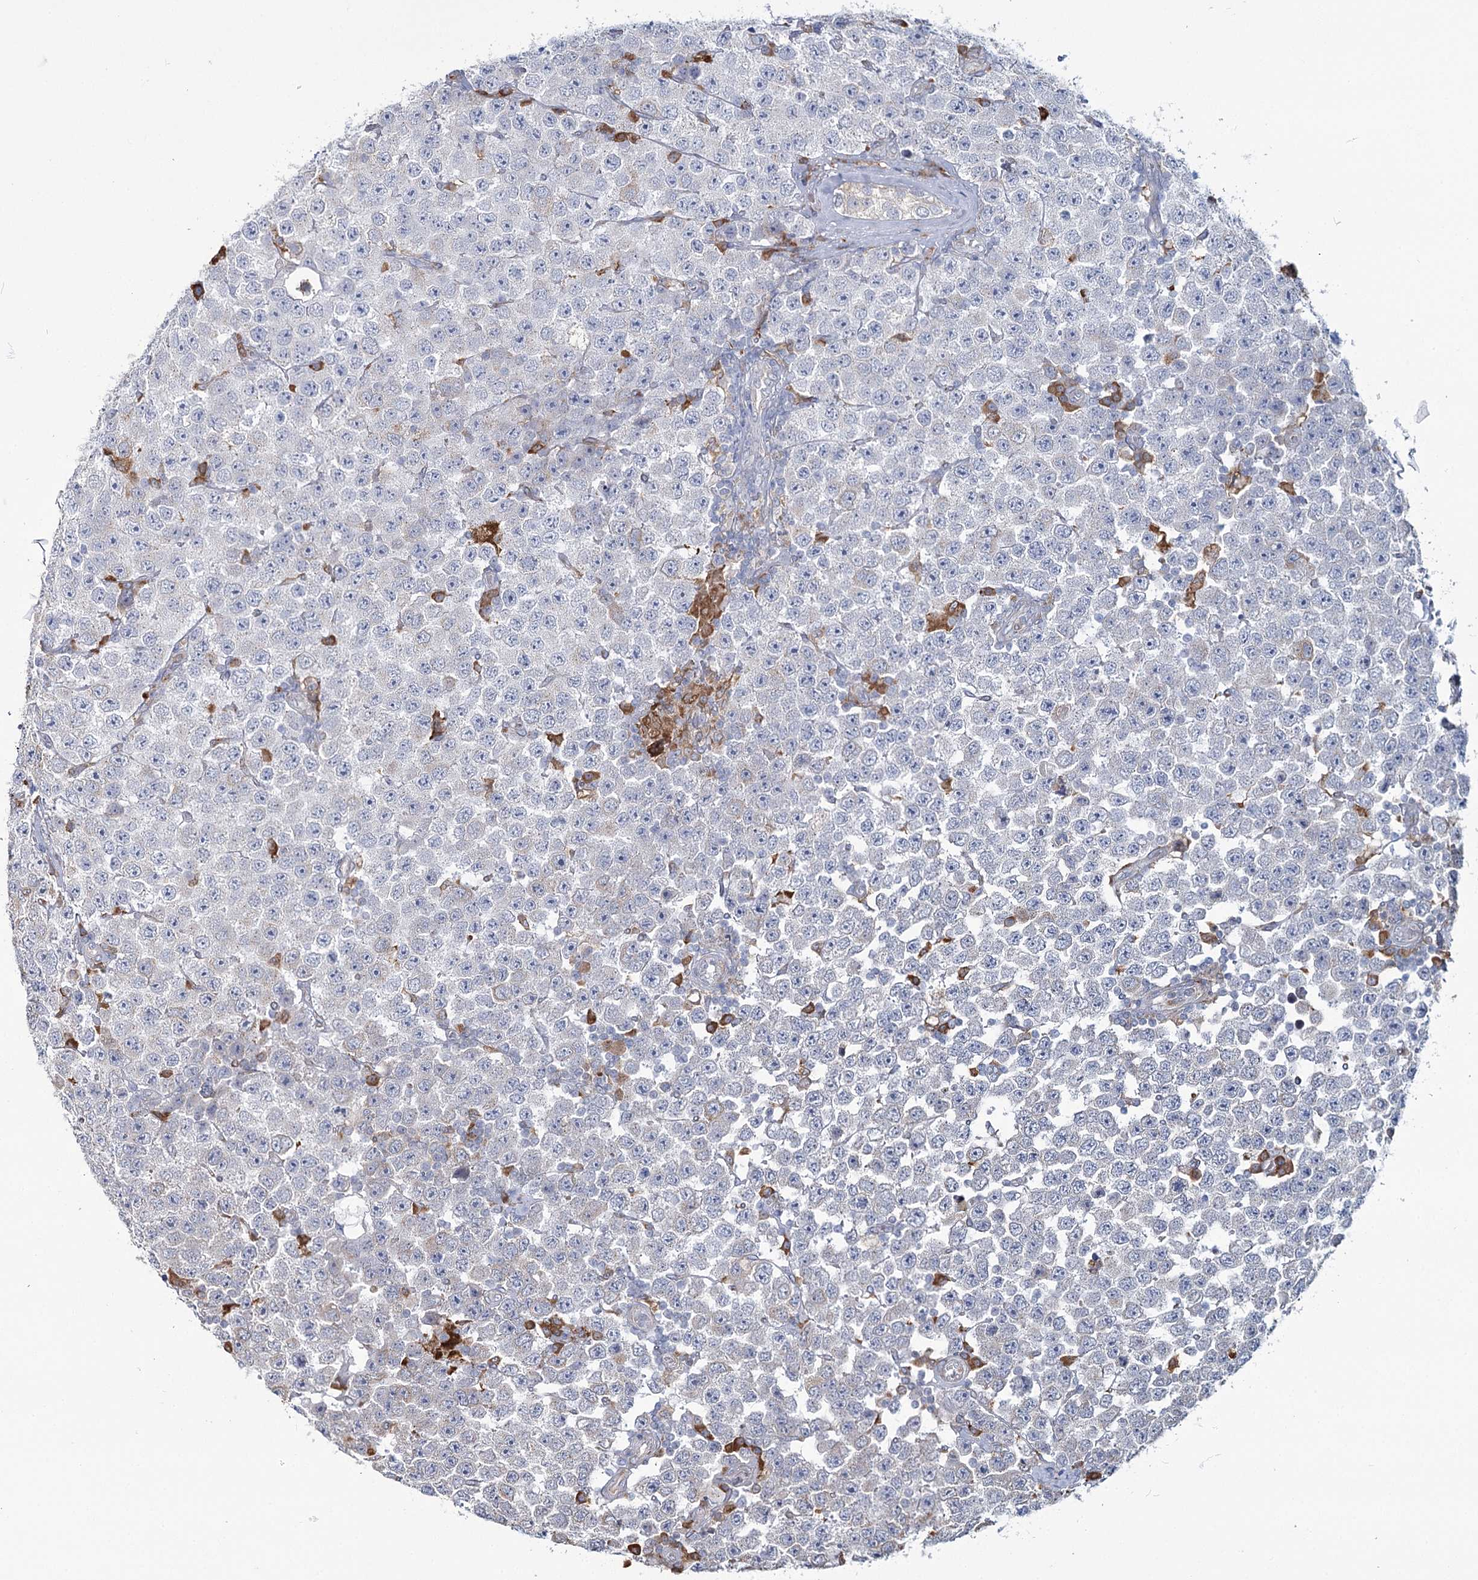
{"staining": {"intensity": "negative", "quantity": "none", "location": "none"}, "tissue": "testis cancer", "cell_type": "Tumor cells", "image_type": "cancer", "snomed": [{"axis": "morphology", "description": "Seminoma, NOS"}, {"axis": "topography", "description": "Testis"}], "caption": "Tumor cells show no significant staining in testis cancer.", "gene": "ZCCHC9", "patient": {"sex": "male", "age": 28}}